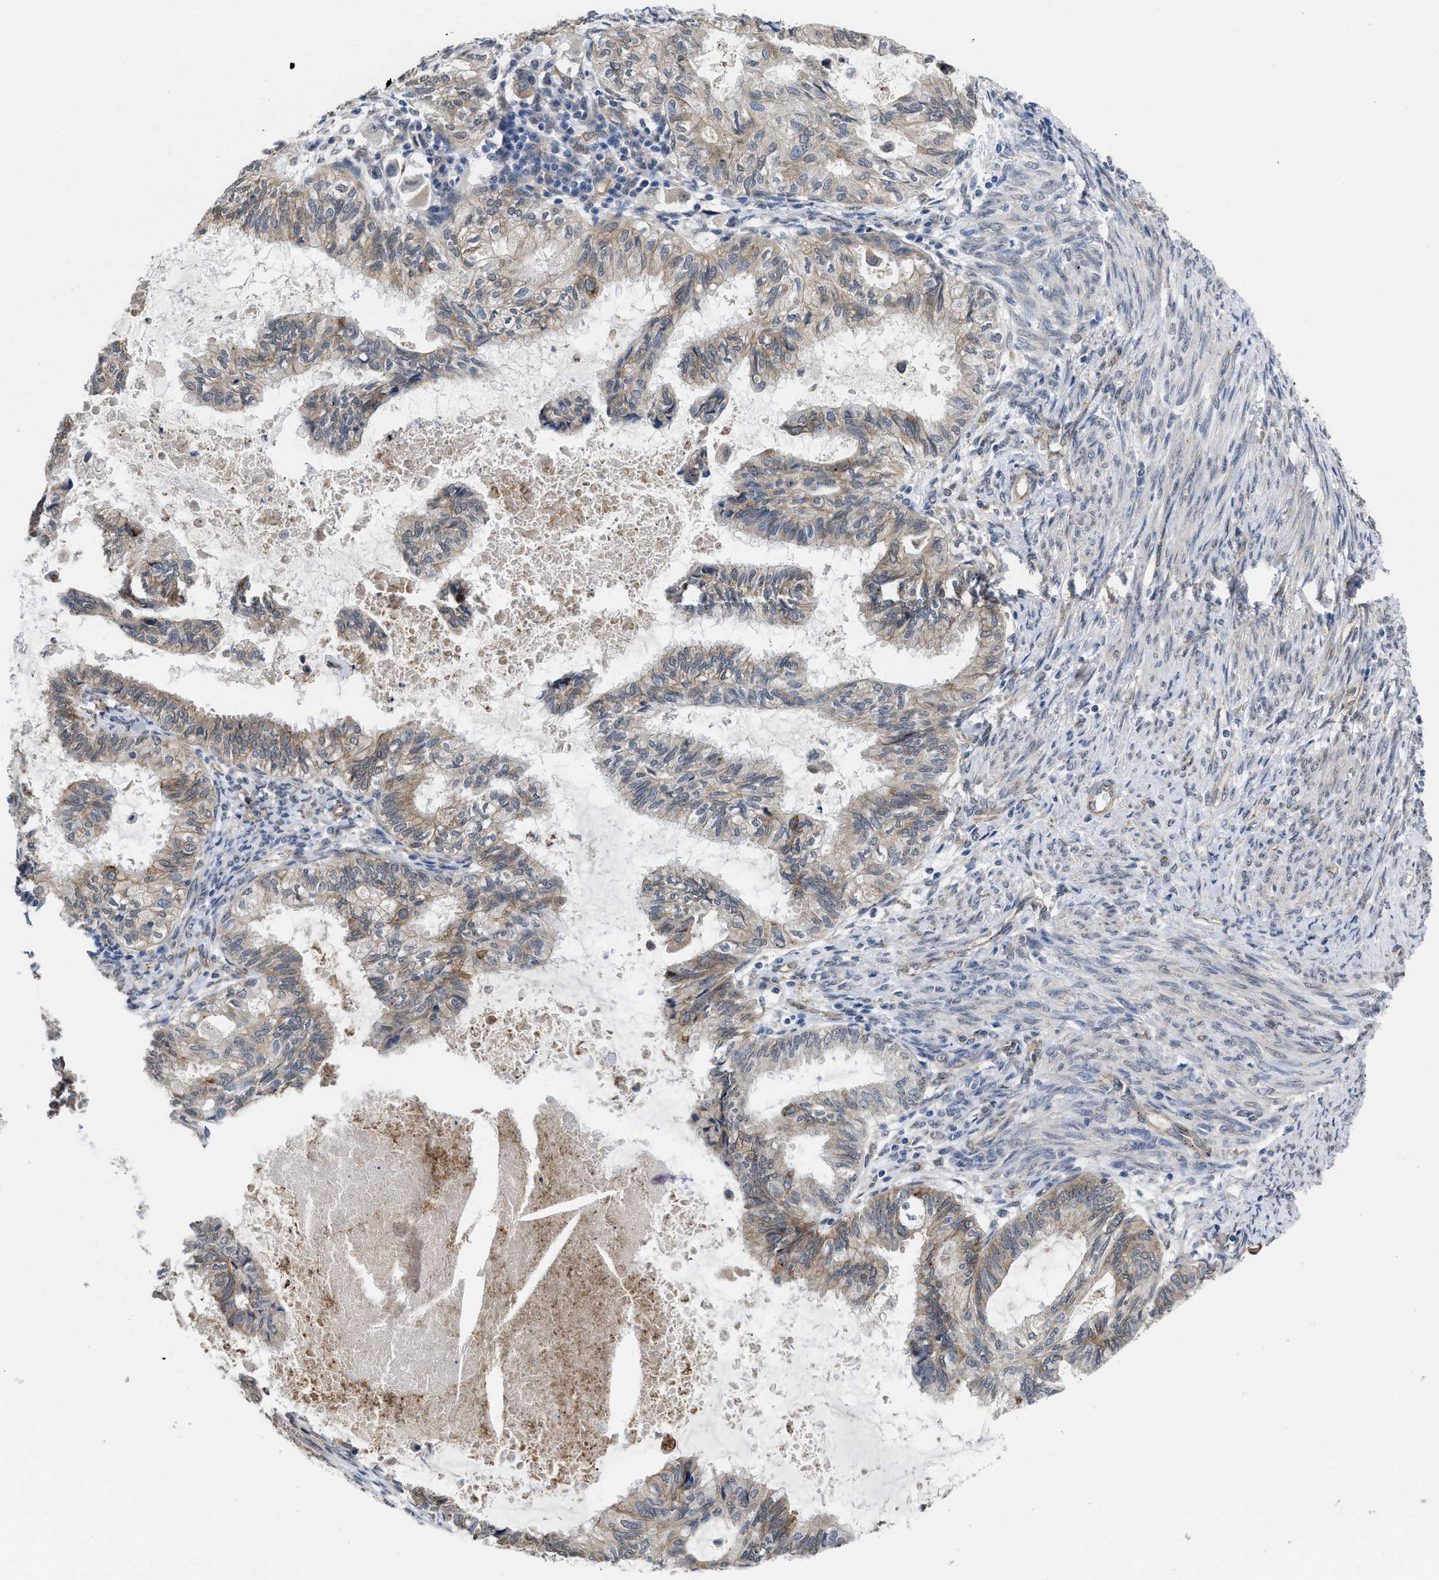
{"staining": {"intensity": "weak", "quantity": "<25%", "location": "cytoplasmic/membranous"}, "tissue": "cervical cancer", "cell_type": "Tumor cells", "image_type": "cancer", "snomed": [{"axis": "morphology", "description": "Normal tissue, NOS"}, {"axis": "morphology", "description": "Adenocarcinoma, NOS"}, {"axis": "topography", "description": "Cervix"}, {"axis": "topography", "description": "Endometrium"}], "caption": "DAB (3,3'-diaminobenzidine) immunohistochemical staining of cervical cancer (adenocarcinoma) exhibits no significant expression in tumor cells.", "gene": "PKD2", "patient": {"sex": "female", "age": 86}}